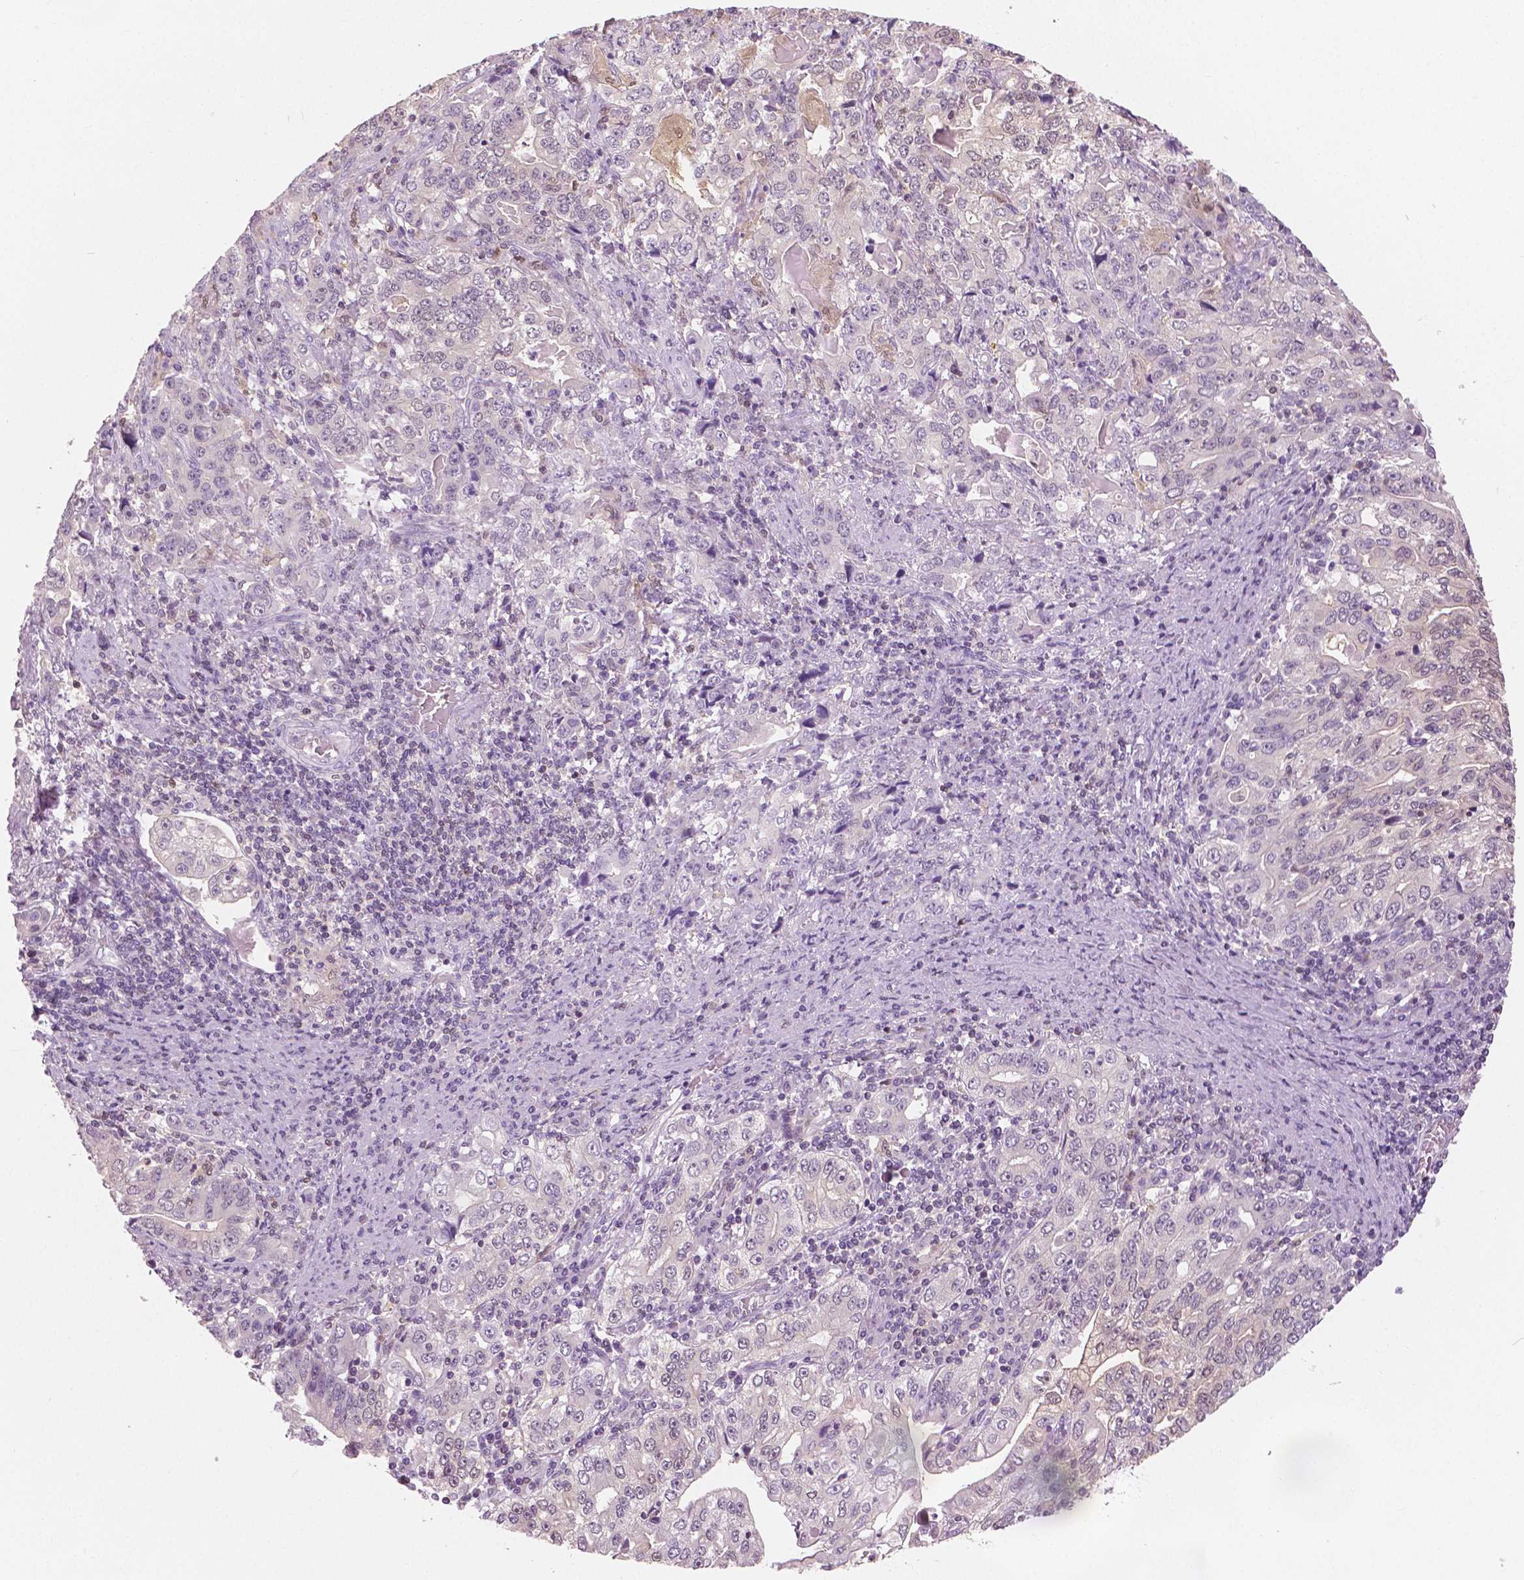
{"staining": {"intensity": "negative", "quantity": "none", "location": "none"}, "tissue": "stomach cancer", "cell_type": "Tumor cells", "image_type": "cancer", "snomed": [{"axis": "morphology", "description": "Adenocarcinoma, NOS"}, {"axis": "topography", "description": "Stomach, lower"}], "caption": "An IHC histopathology image of stomach cancer is shown. There is no staining in tumor cells of stomach cancer.", "gene": "GALM", "patient": {"sex": "female", "age": 72}}